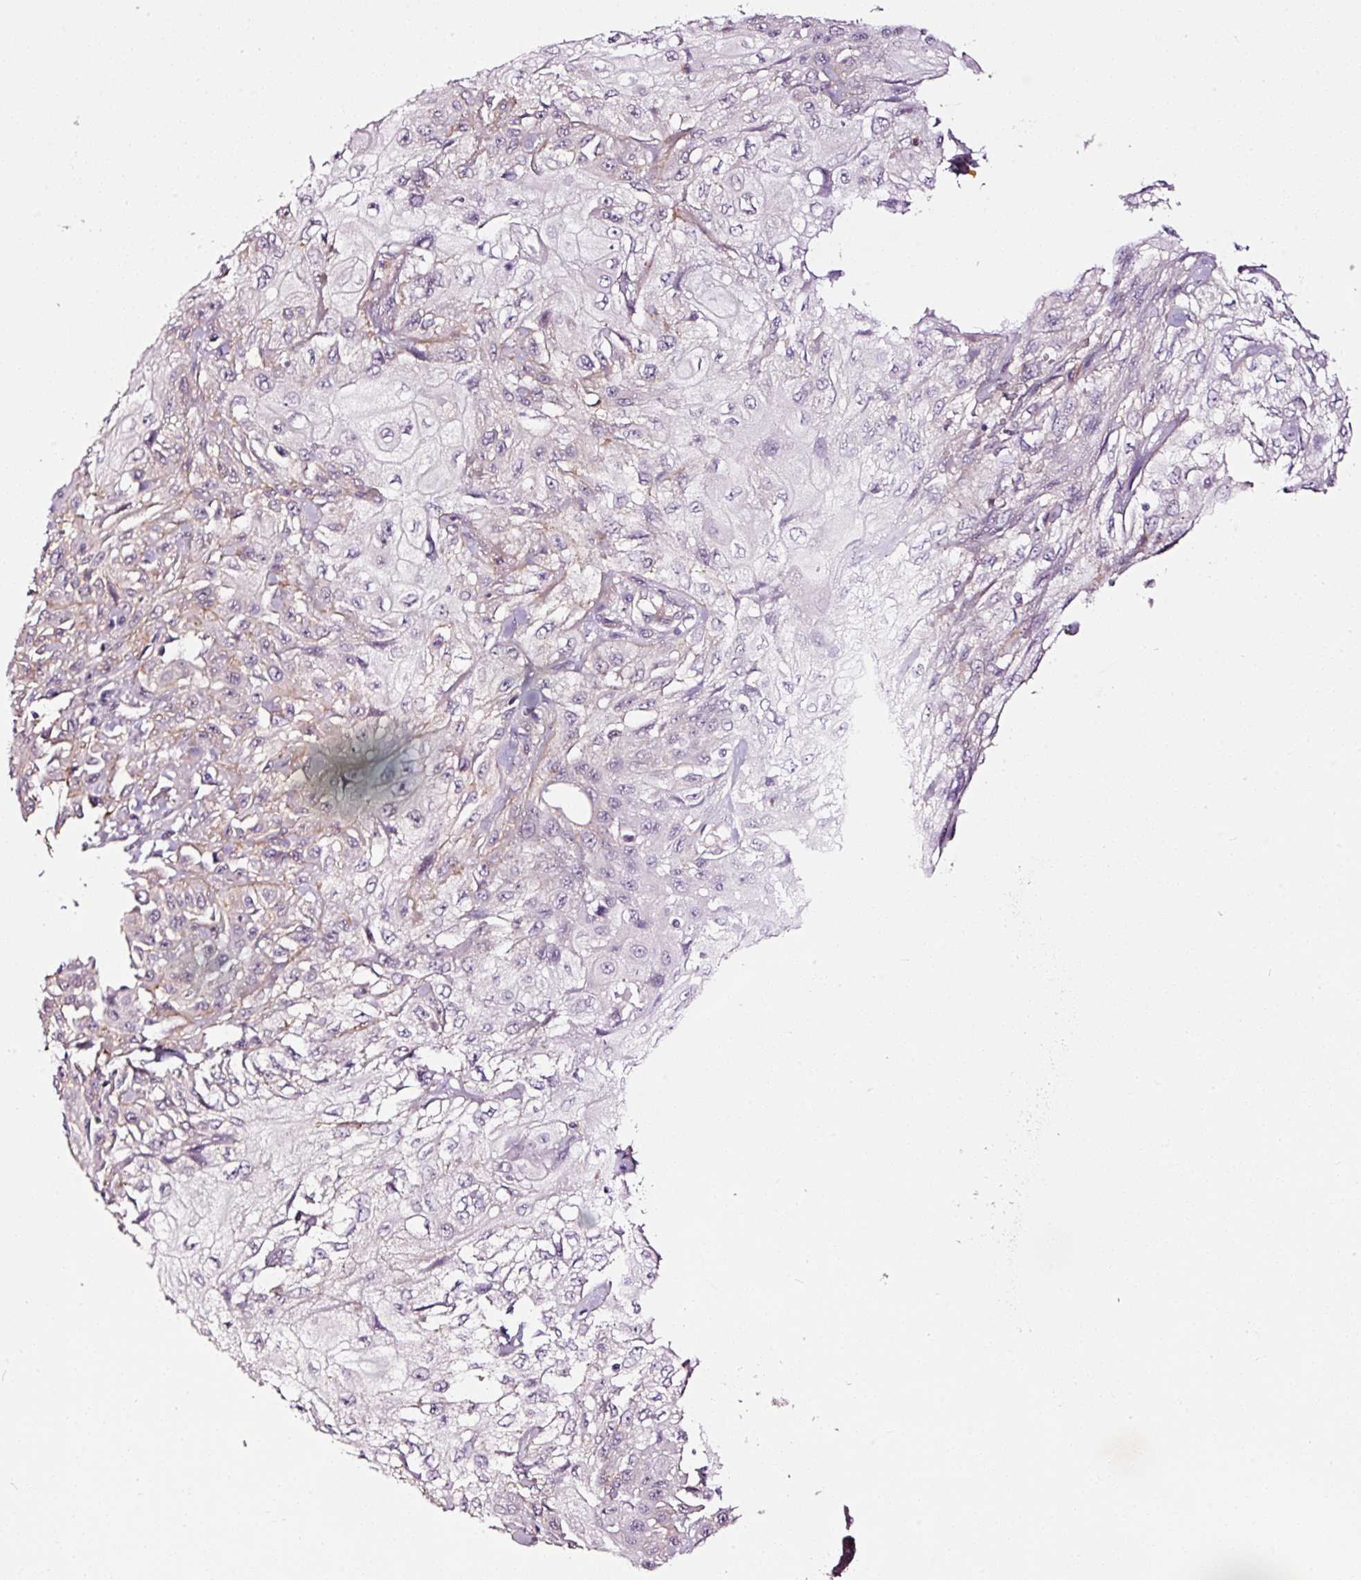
{"staining": {"intensity": "negative", "quantity": "none", "location": "none"}, "tissue": "skin cancer", "cell_type": "Tumor cells", "image_type": "cancer", "snomed": [{"axis": "morphology", "description": "Squamous cell carcinoma, NOS"}, {"axis": "morphology", "description": "Squamous cell carcinoma, metastatic, NOS"}, {"axis": "topography", "description": "Skin"}, {"axis": "topography", "description": "Lymph node"}], "caption": "Tumor cells show no significant staining in skin cancer (metastatic squamous cell carcinoma).", "gene": "ABCB4", "patient": {"sex": "male", "age": 75}}